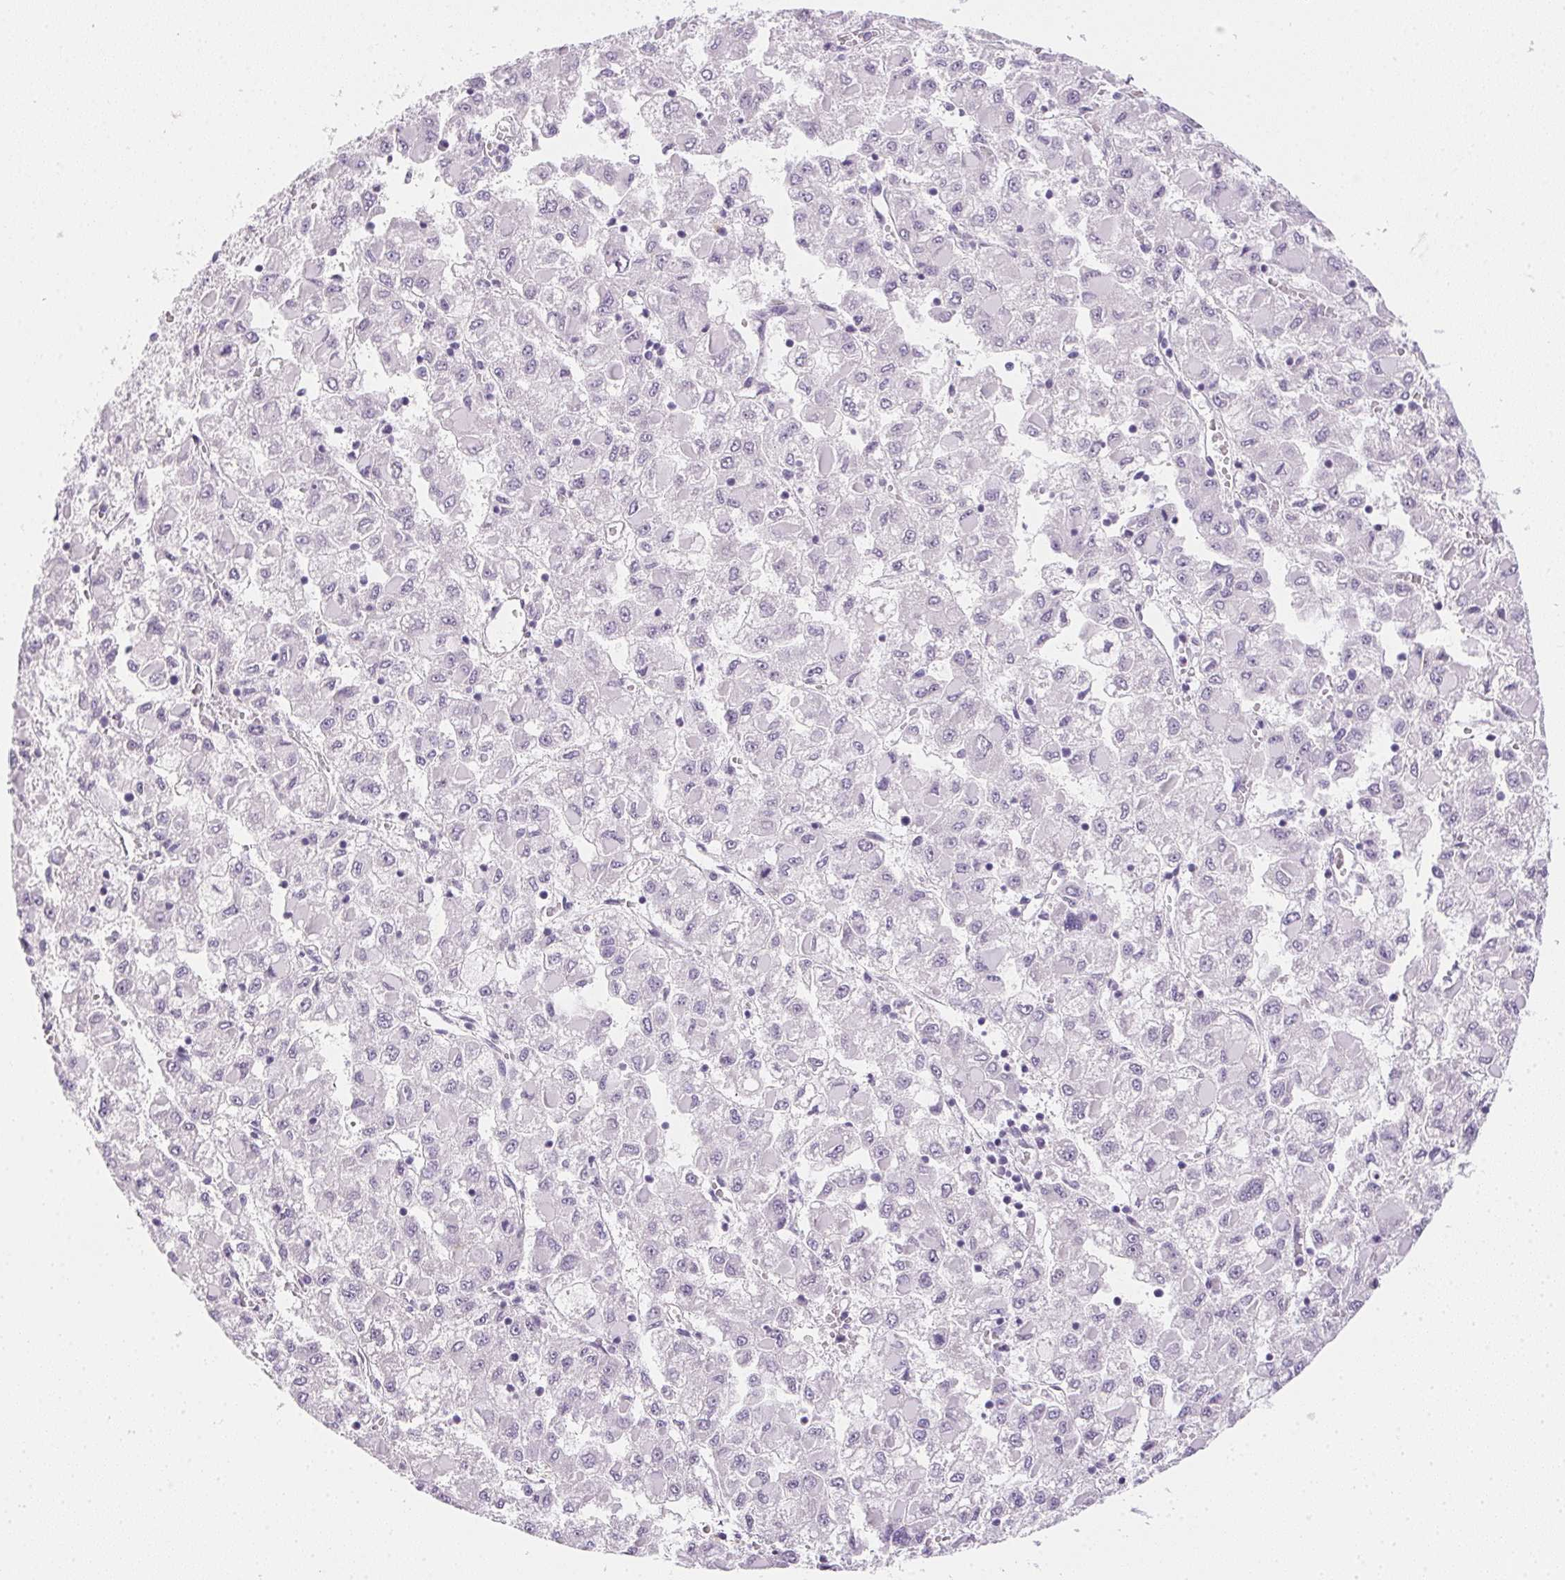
{"staining": {"intensity": "negative", "quantity": "none", "location": "none"}, "tissue": "liver cancer", "cell_type": "Tumor cells", "image_type": "cancer", "snomed": [{"axis": "morphology", "description": "Carcinoma, Hepatocellular, NOS"}, {"axis": "topography", "description": "Liver"}], "caption": "IHC micrograph of neoplastic tissue: human liver cancer stained with DAB (3,3'-diaminobenzidine) displays no significant protein expression in tumor cells.", "gene": "GSDMC", "patient": {"sex": "male", "age": 40}}